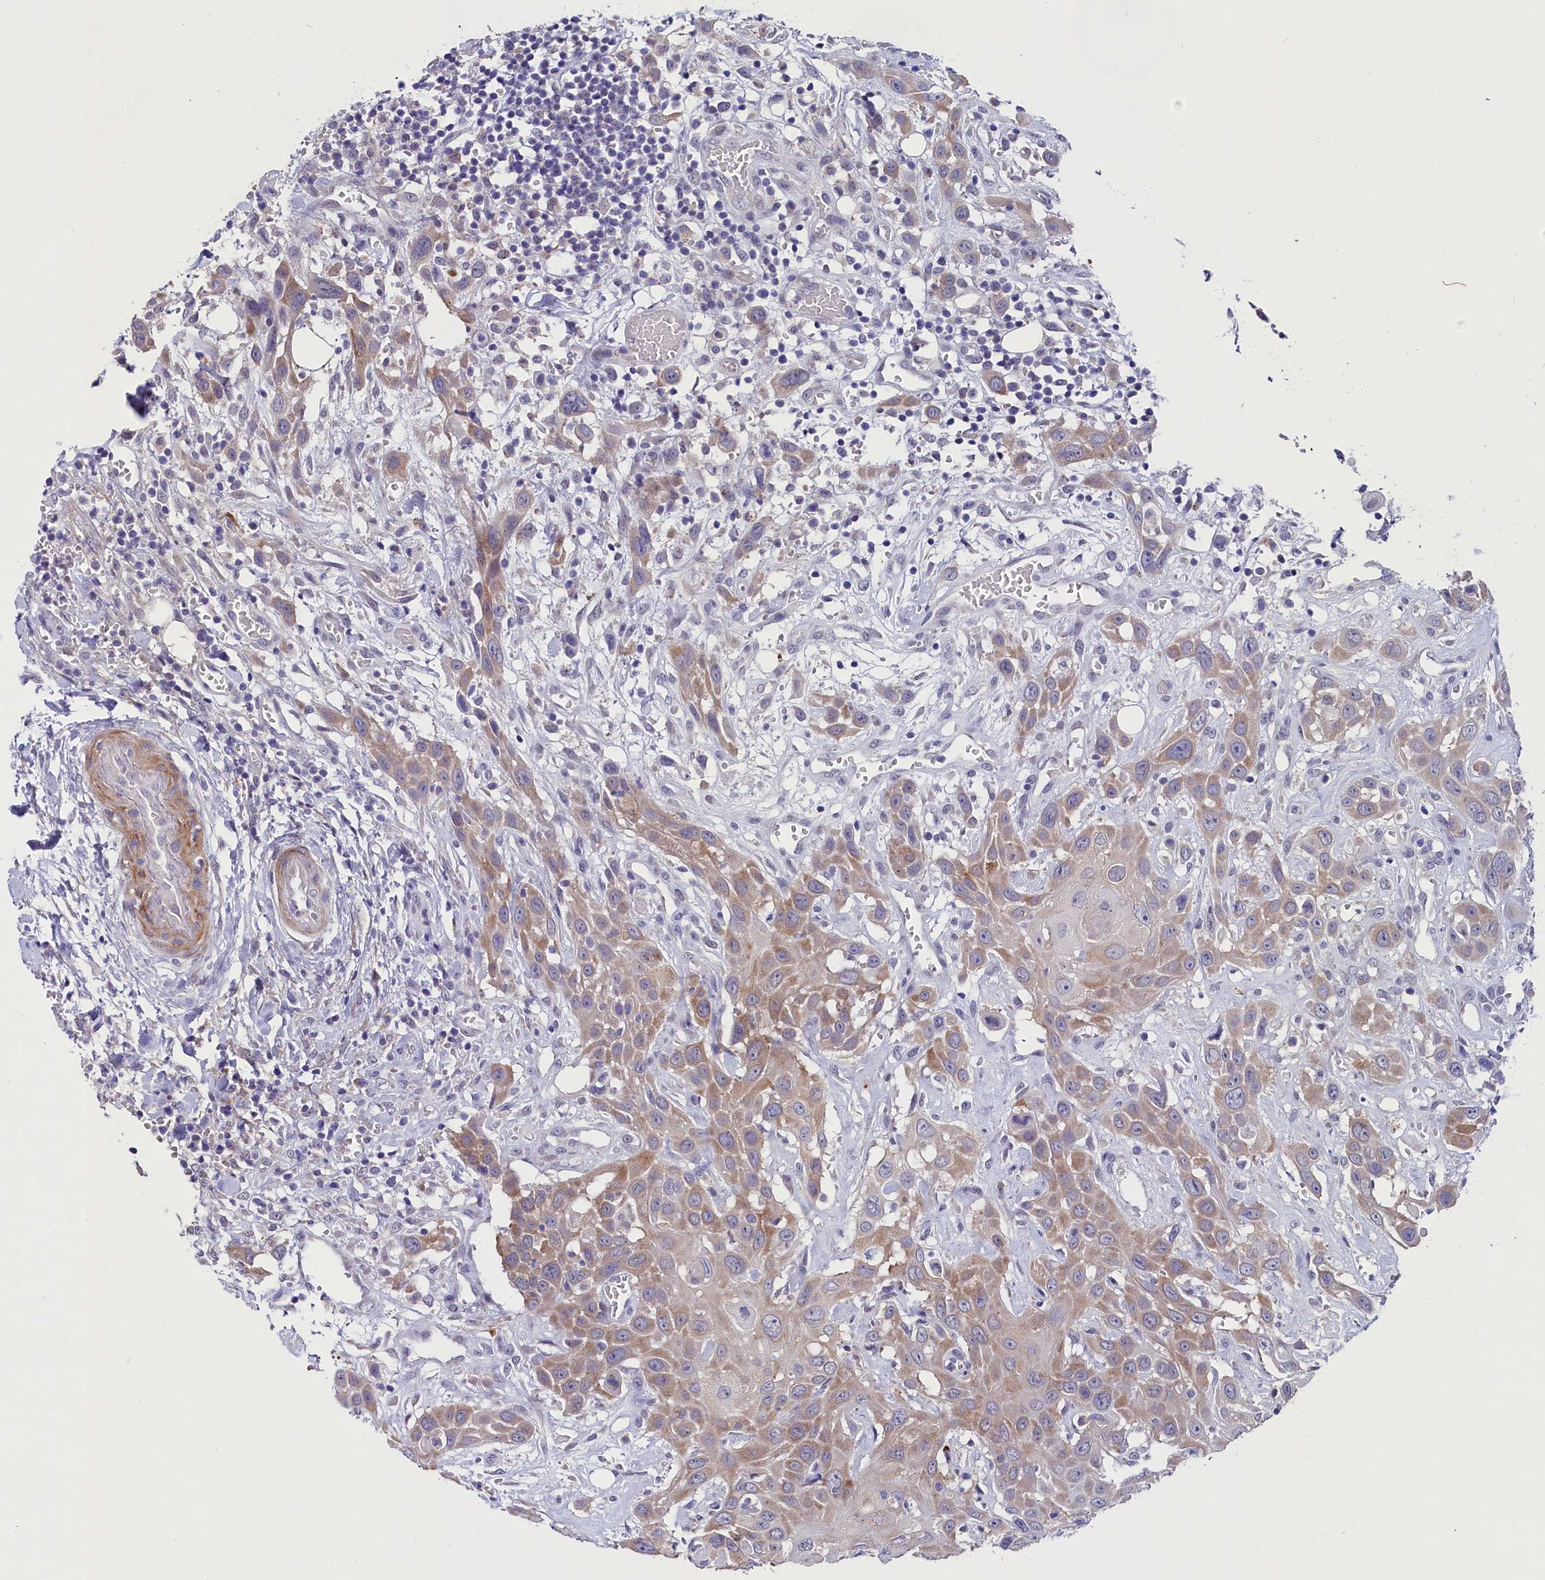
{"staining": {"intensity": "moderate", "quantity": ">75%", "location": "cytoplasmic/membranous"}, "tissue": "head and neck cancer", "cell_type": "Tumor cells", "image_type": "cancer", "snomed": [{"axis": "morphology", "description": "Squamous cell carcinoma, NOS"}, {"axis": "topography", "description": "Head-Neck"}], "caption": "A medium amount of moderate cytoplasmic/membranous positivity is identified in approximately >75% of tumor cells in squamous cell carcinoma (head and neck) tissue.", "gene": "SCD5", "patient": {"sex": "male", "age": 81}}